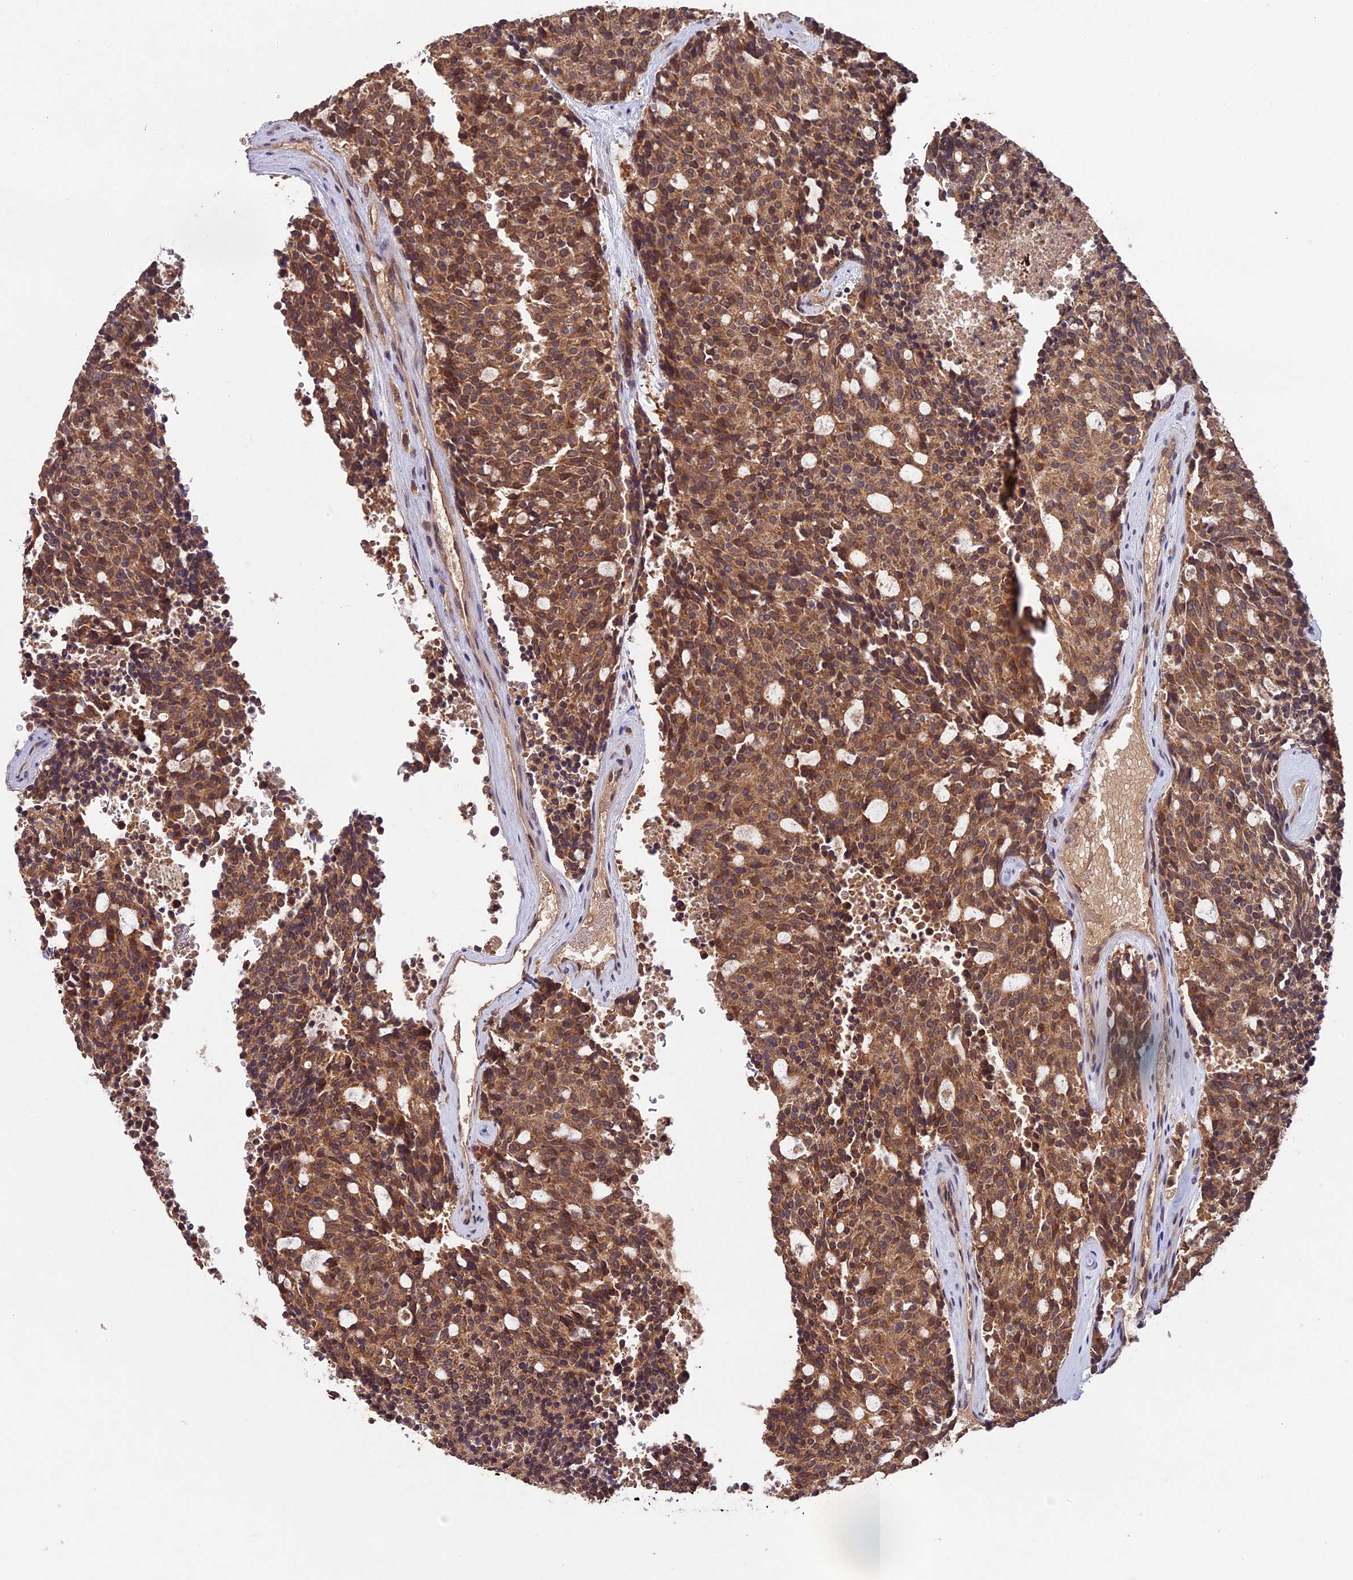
{"staining": {"intensity": "moderate", "quantity": ">75%", "location": "cytoplasmic/membranous"}, "tissue": "carcinoid", "cell_type": "Tumor cells", "image_type": "cancer", "snomed": [{"axis": "morphology", "description": "Carcinoid, malignant, NOS"}, {"axis": "topography", "description": "Pancreas"}], "caption": "About >75% of tumor cells in carcinoid demonstrate moderate cytoplasmic/membranous protein staining as visualized by brown immunohistochemical staining.", "gene": "CHAC1", "patient": {"sex": "female", "age": 54}}